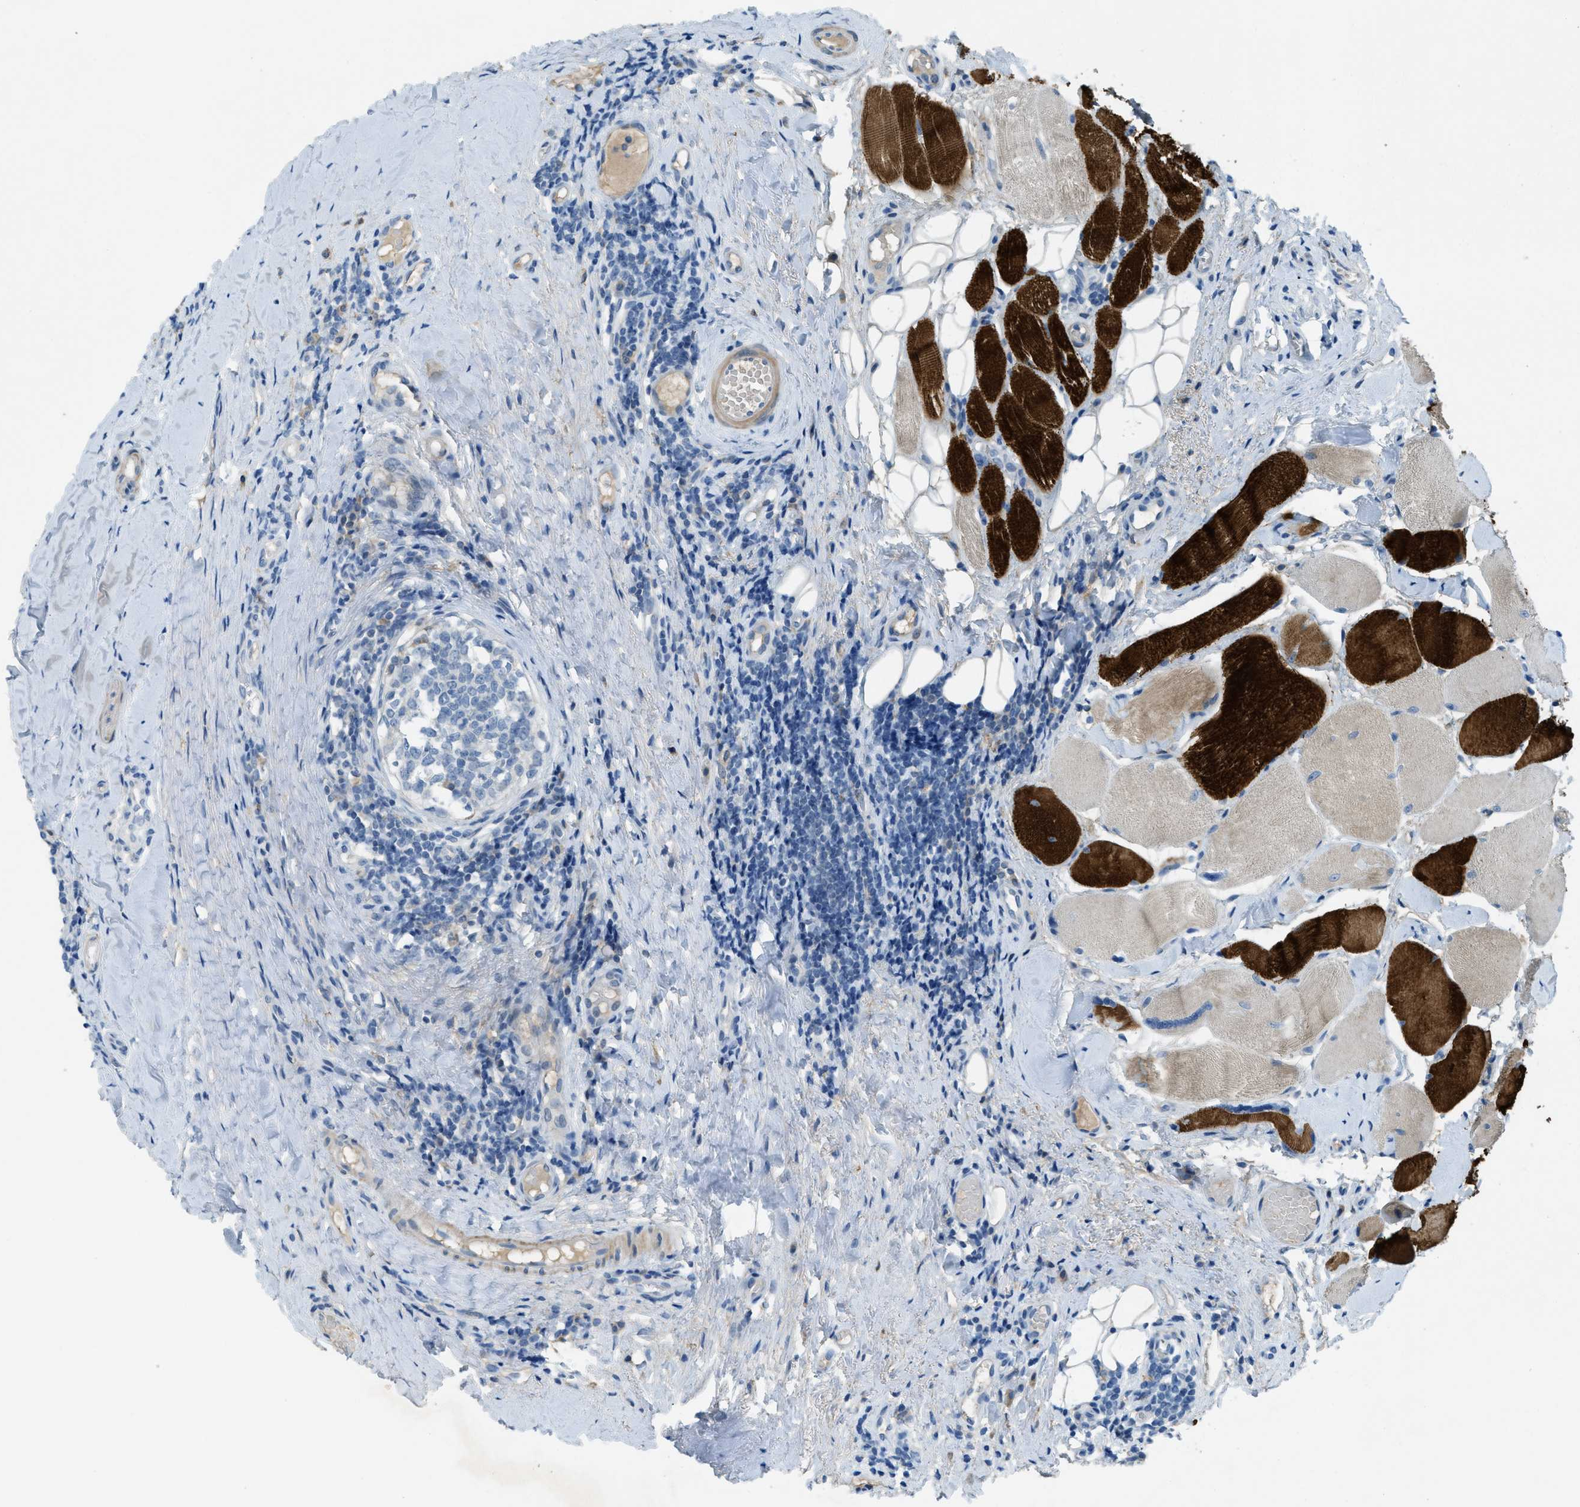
{"staining": {"intensity": "negative", "quantity": "none", "location": "none"}, "tissue": "tonsil", "cell_type": "Germinal center cells", "image_type": "normal", "snomed": [{"axis": "morphology", "description": "Normal tissue, NOS"}, {"axis": "topography", "description": "Tonsil"}], "caption": "The histopathology image demonstrates no staining of germinal center cells in unremarkable tonsil. (Brightfield microscopy of DAB (3,3'-diaminobenzidine) IHC at high magnification).", "gene": "KLHL8", "patient": {"sex": "female", "age": 19}}